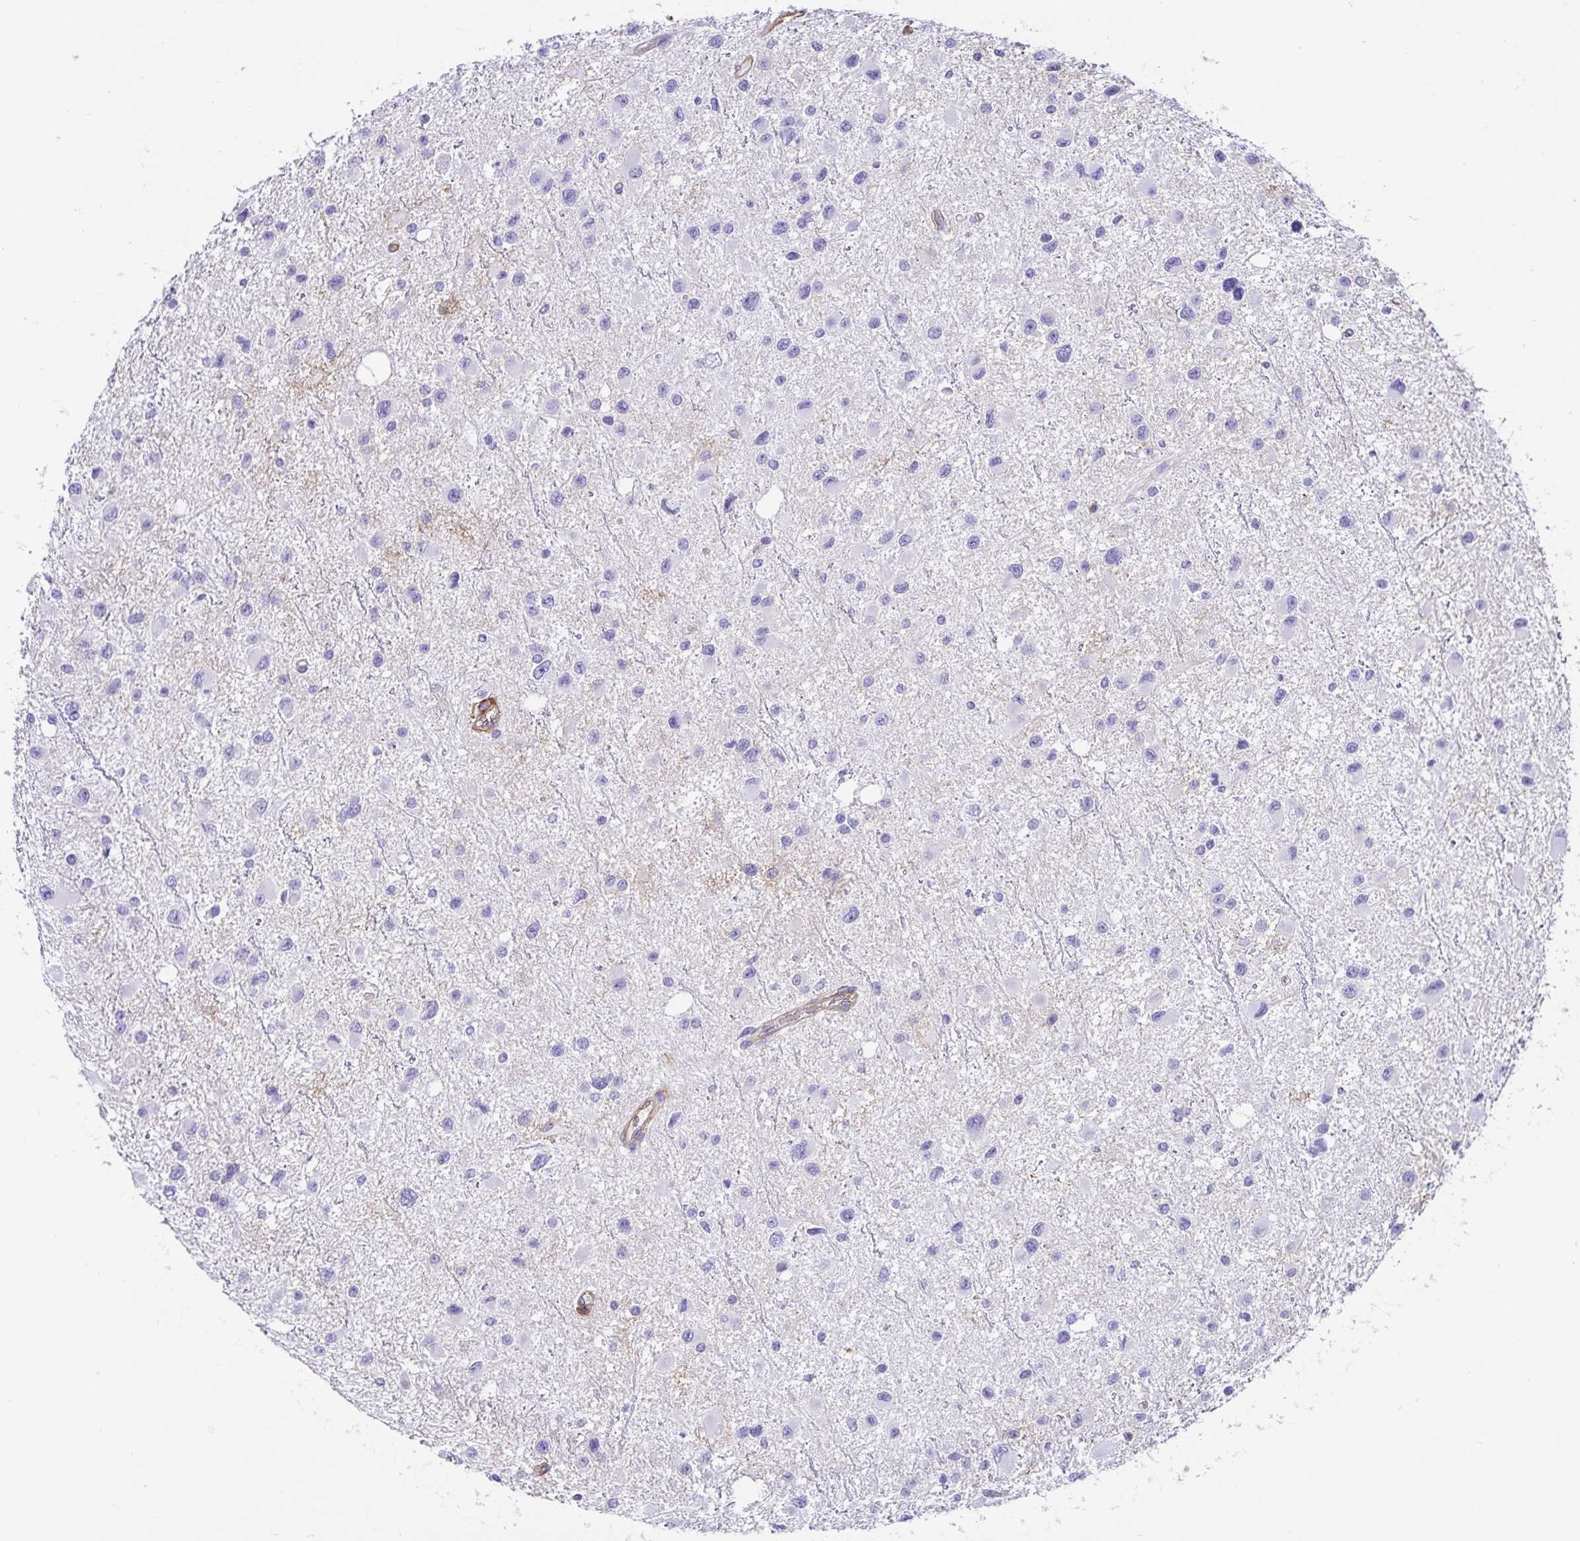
{"staining": {"intensity": "negative", "quantity": "none", "location": "none"}, "tissue": "glioma", "cell_type": "Tumor cells", "image_type": "cancer", "snomed": [{"axis": "morphology", "description": "Glioma, malignant, Low grade"}, {"axis": "topography", "description": "Brain"}], "caption": "A histopathology image of glioma stained for a protein displays no brown staining in tumor cells. The staining is performed using DAB (3,3'-diaminobenzidine) brown chromogen with nuclei counter-stained in using hematoxylin.", "gene": "ANXA2", "patient": {"sex": "female", "age": 32}}